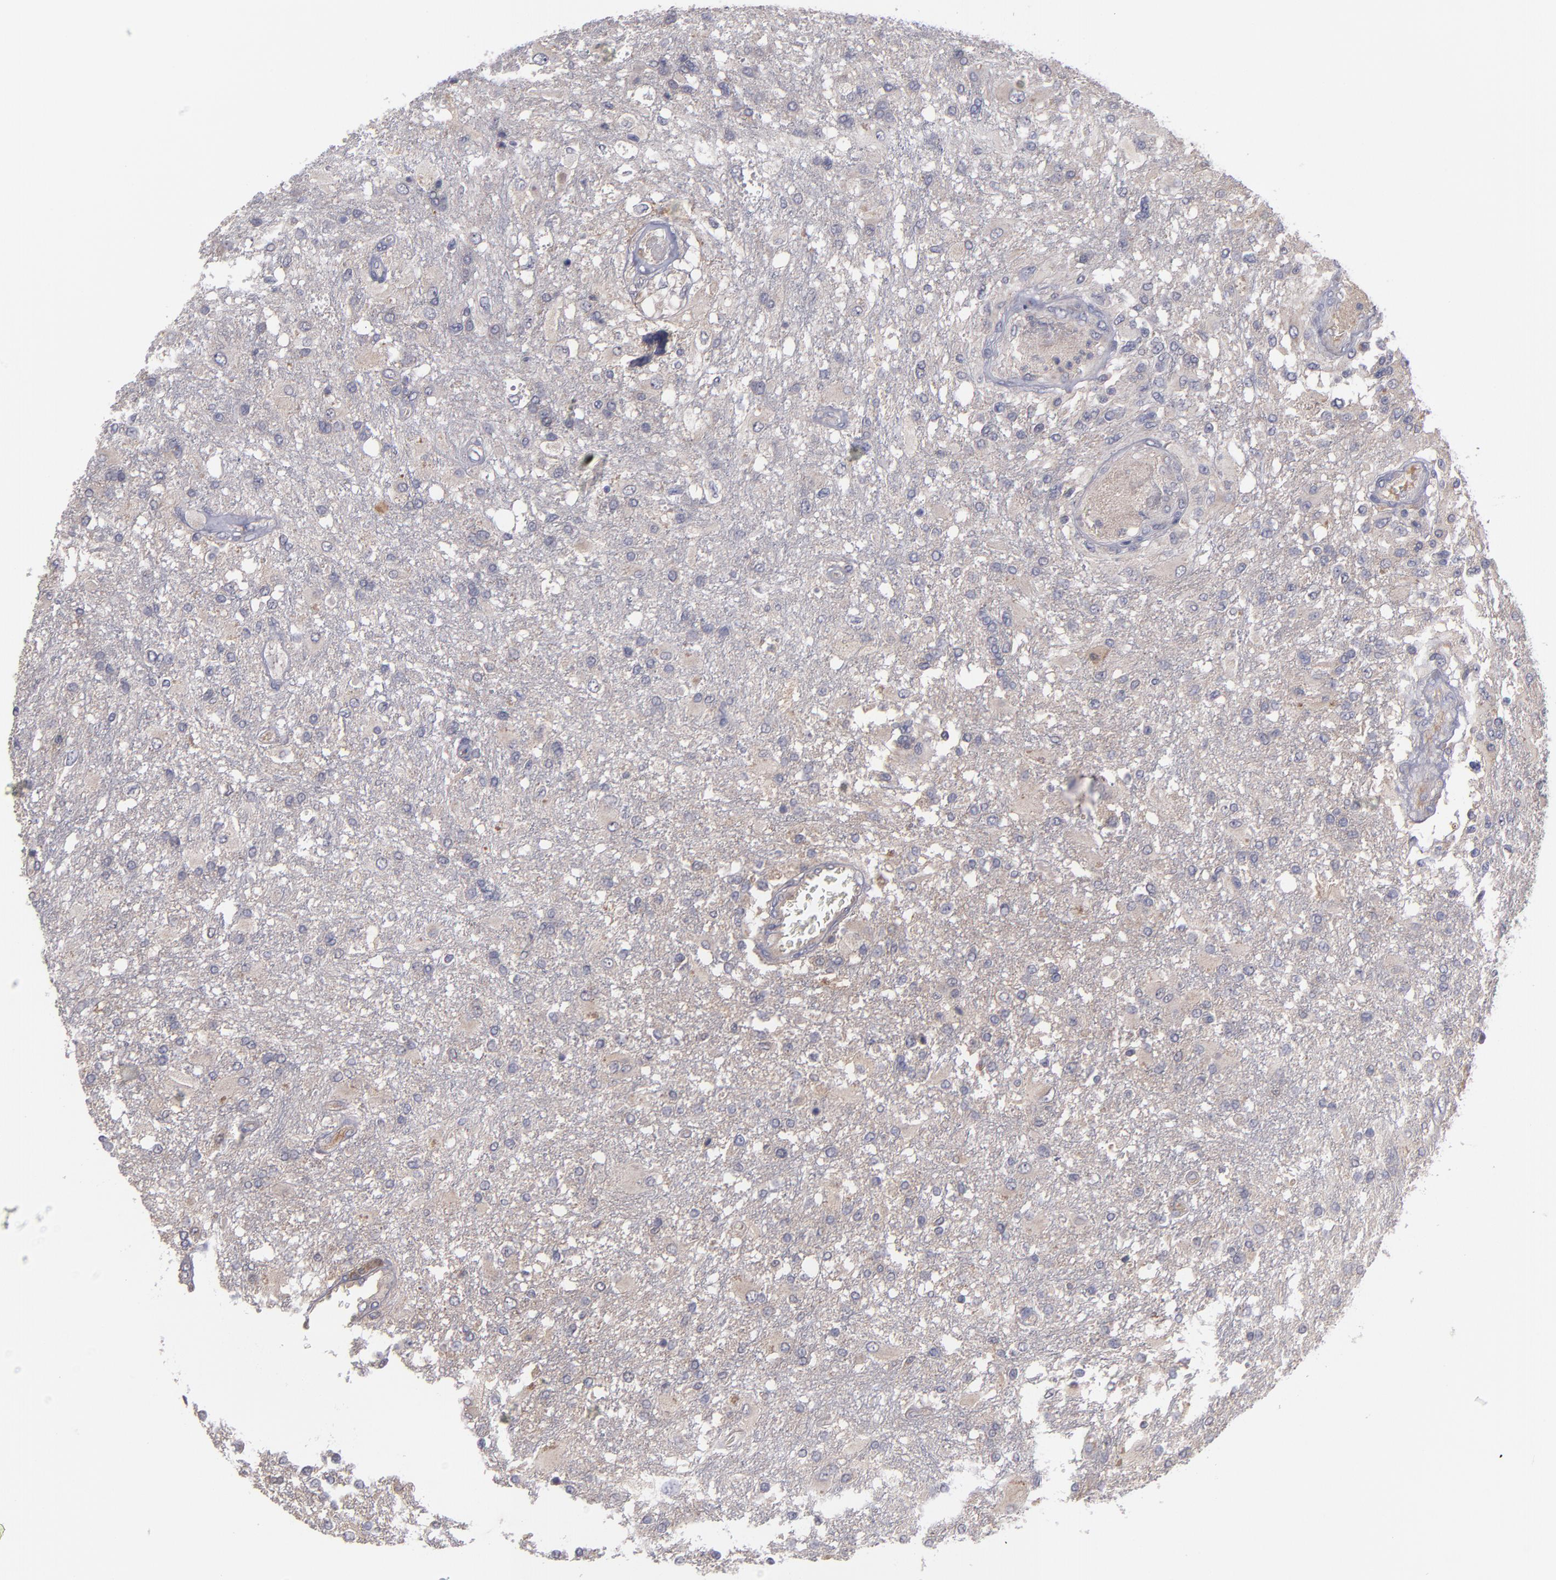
{"staining": {"intensity": "negative", "quantity": "none", "location": "none"}, "tissue": "glioma", "cell_type": "Tumor cells", "image_type": "cancer", "snomed": [{"axis": "morphology", "description": "Glioma, malignant, High grade"}, {"axis": "topography", "description": "Cerebral cortex"}], "caption": "High magnification brightfield microscopy of malignant high-grade glioma stained with DAB (3,3'-diaminobenzidine) (brown) and counterstained with hematoxylin (blue): tumor cells show no significant positivity.", "gene": "MMP11", "patient": {"sex": "male", "age": 79}}